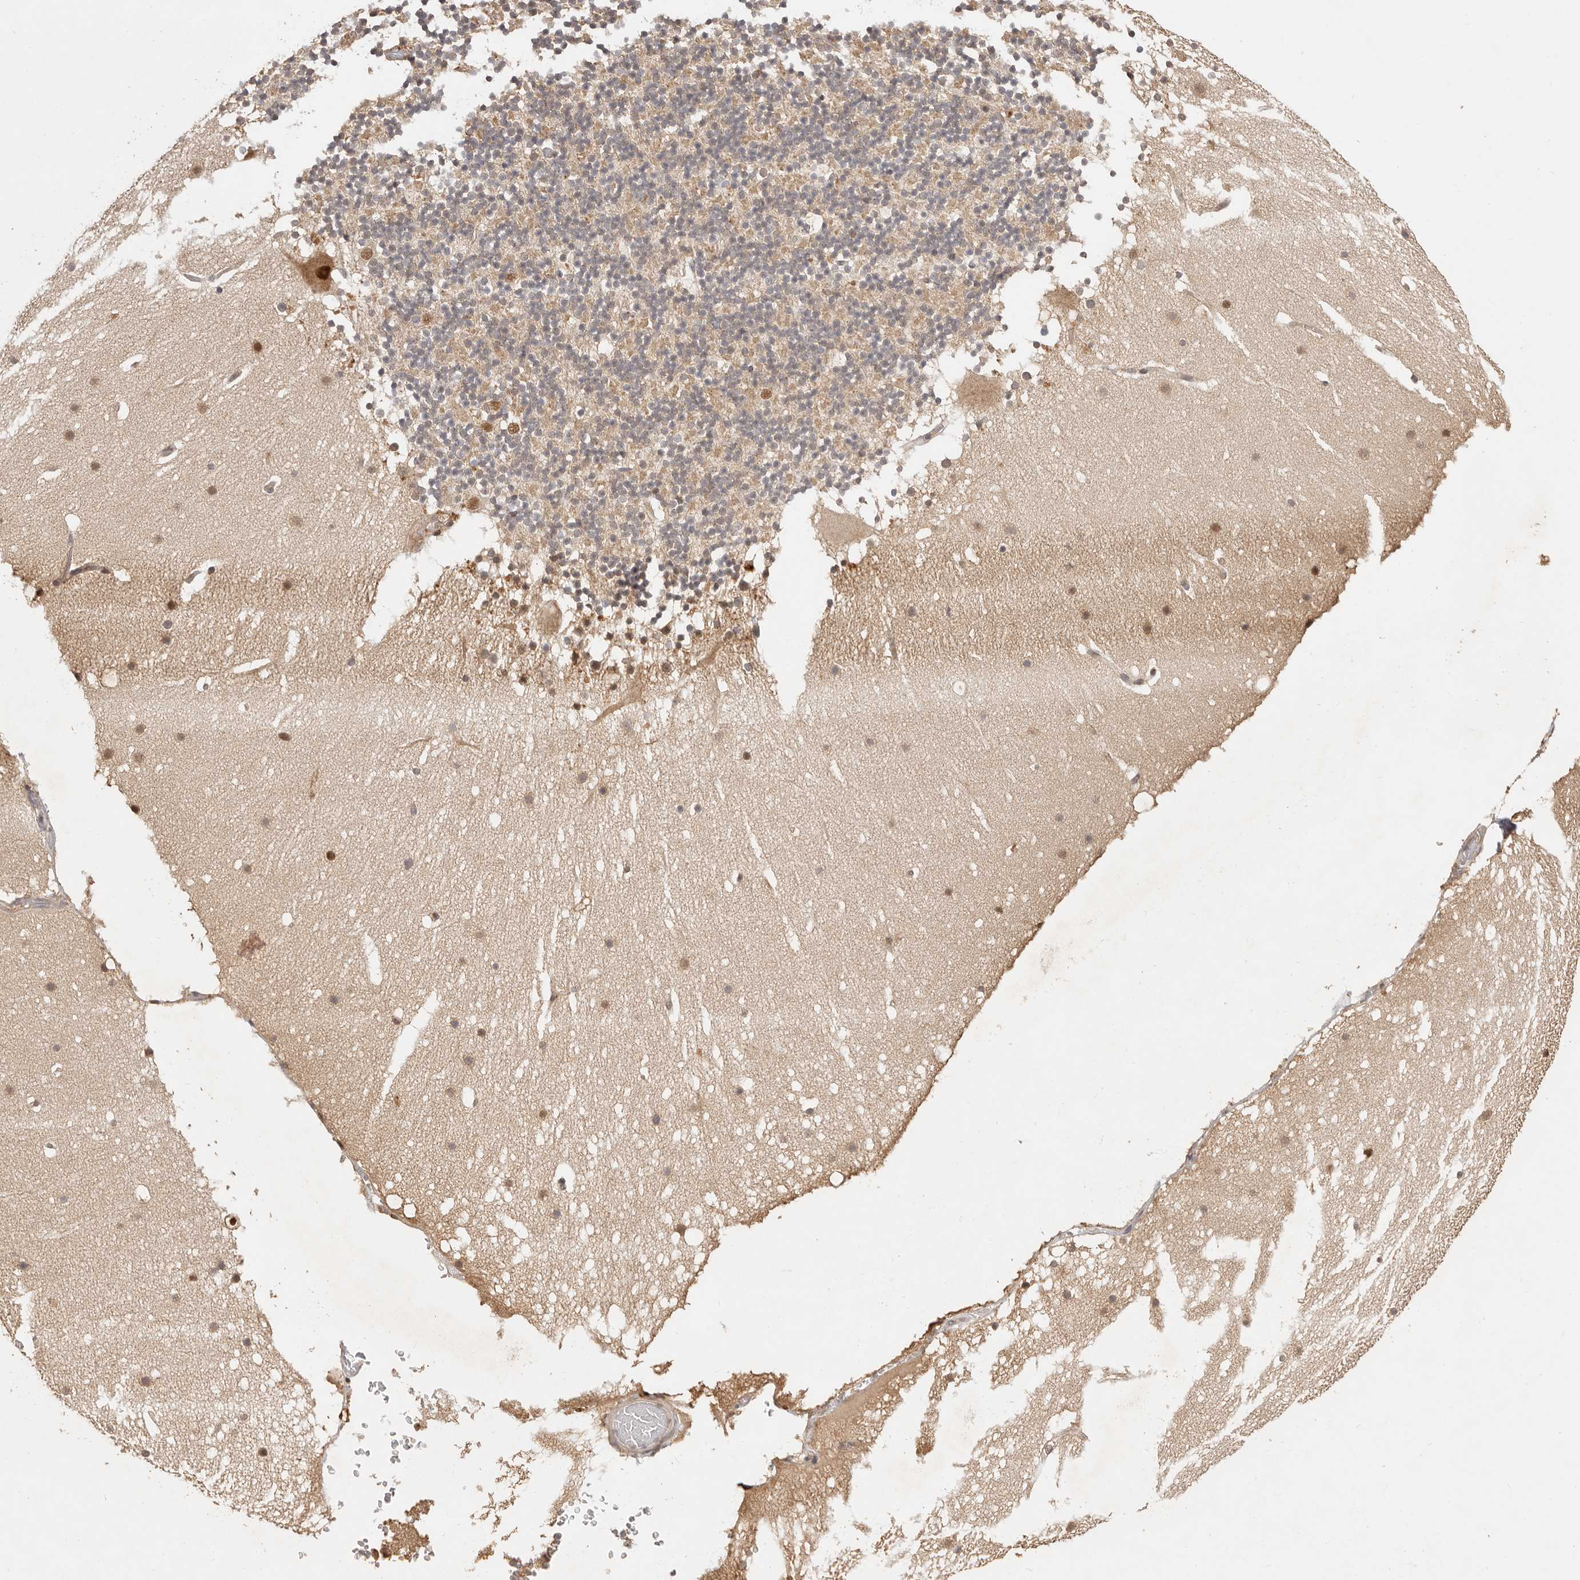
{"staining": {"intensity": "moderate", "quantity": "25%-75%", "location": "cytoplasmic/membranous"}, "tissue": "cerebellum", "cell_type": "Cells in granular layer", "image_type": "normal", "snomed": [{"axis": "morphology", "description": "Normal tissue, NOS"}, {"axis": "topography", "description": "Cerebellum"}], "caption": "Cerebellum stained with DAB immunohistochemistry displays medium levels of moderate cytoplasmic/membranous expression in approximately 25%-75% of cells in granular layer.", "gene": "PSMA5", "patient": {"sex": "male", "age": 57}}